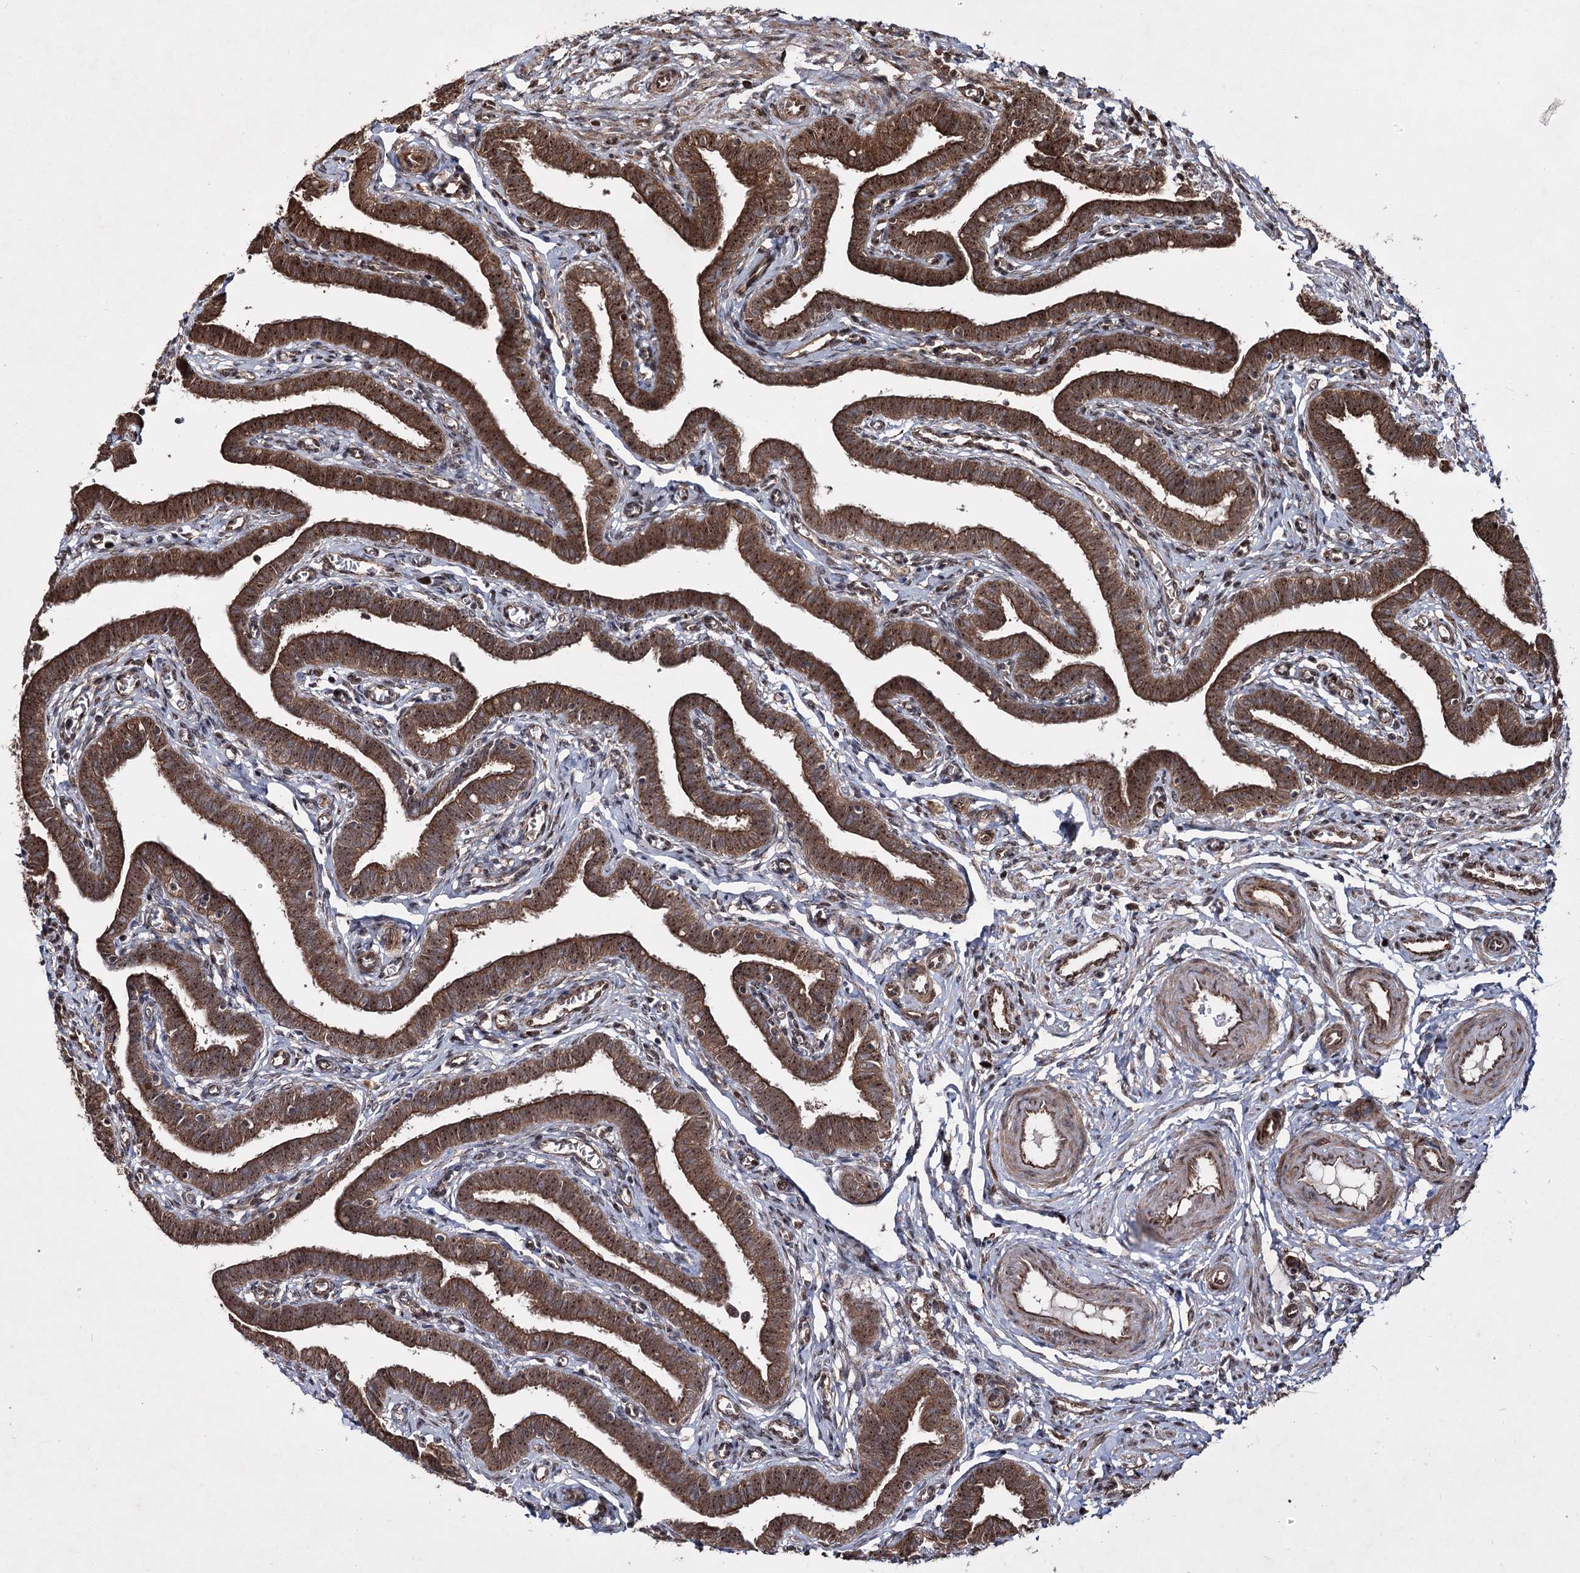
{"staining": {"intensity": "strong", "quantity": ">75%", "location": "cytoplasmic/membranous"}, "tissue": "fallopian tube", "cell_type": "Glandular cells", "image_type": "normal", "snomed": [{"axis": "morphology", "description": "Normal tissue, NOS"}, {"axis": "topography", "description": "Fallopian tube"}], "caption": "This histopathology image reveals IHC staining of unremarkable human fallopian tube, with high strong cytoplasmic/membranous staining in approximately >75% of glandular cells.", "gene": "SERINC5", "patient": {"sex": "female", "age": 36}}